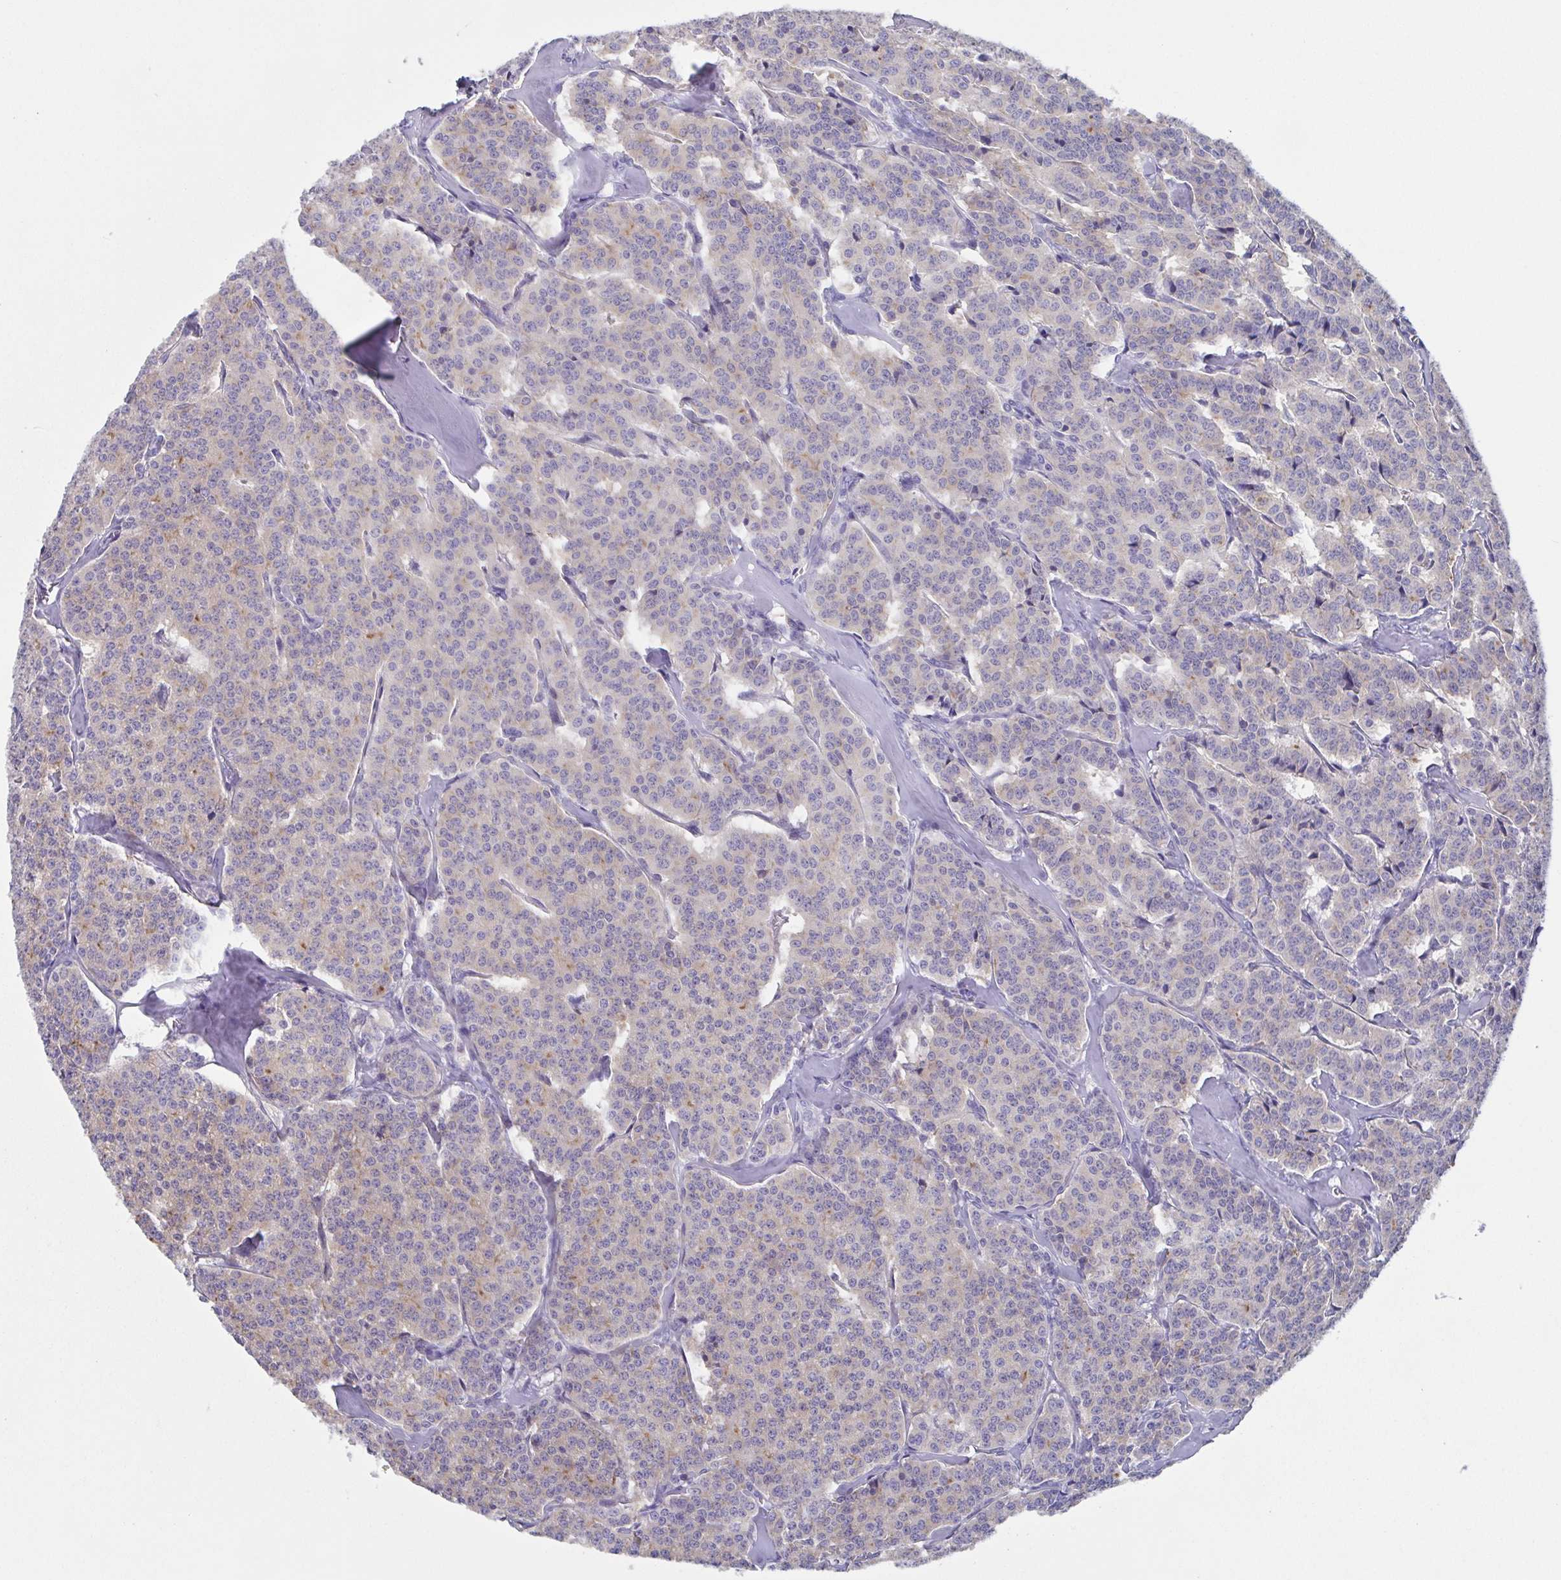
{"staining": {"intensity": "weak", "quantity": "25%-75%", "location": "cytoplasmic/membranous"}, "tissue": "carcinoid", "cell_type": "Tumor cells", "image_type": "cancer", "snomed": [{"axis": "morphology", "description": "Normal tissue, NOS"}, {"axis": "morphology", "description": "Carcinoid, malignant, NOS"}, {"axis": "topography", "description": "Lung"}], "caption": "Immunohistochemistry (IHC) image of human carcinoid stained for a protein (brown), which reveals low levels of weak cytoplasmic/membranous expression in about 25%-75% of tumor cells.", "gene": "TAGLN3", "patient": {"sex": "female", "age": 46}}